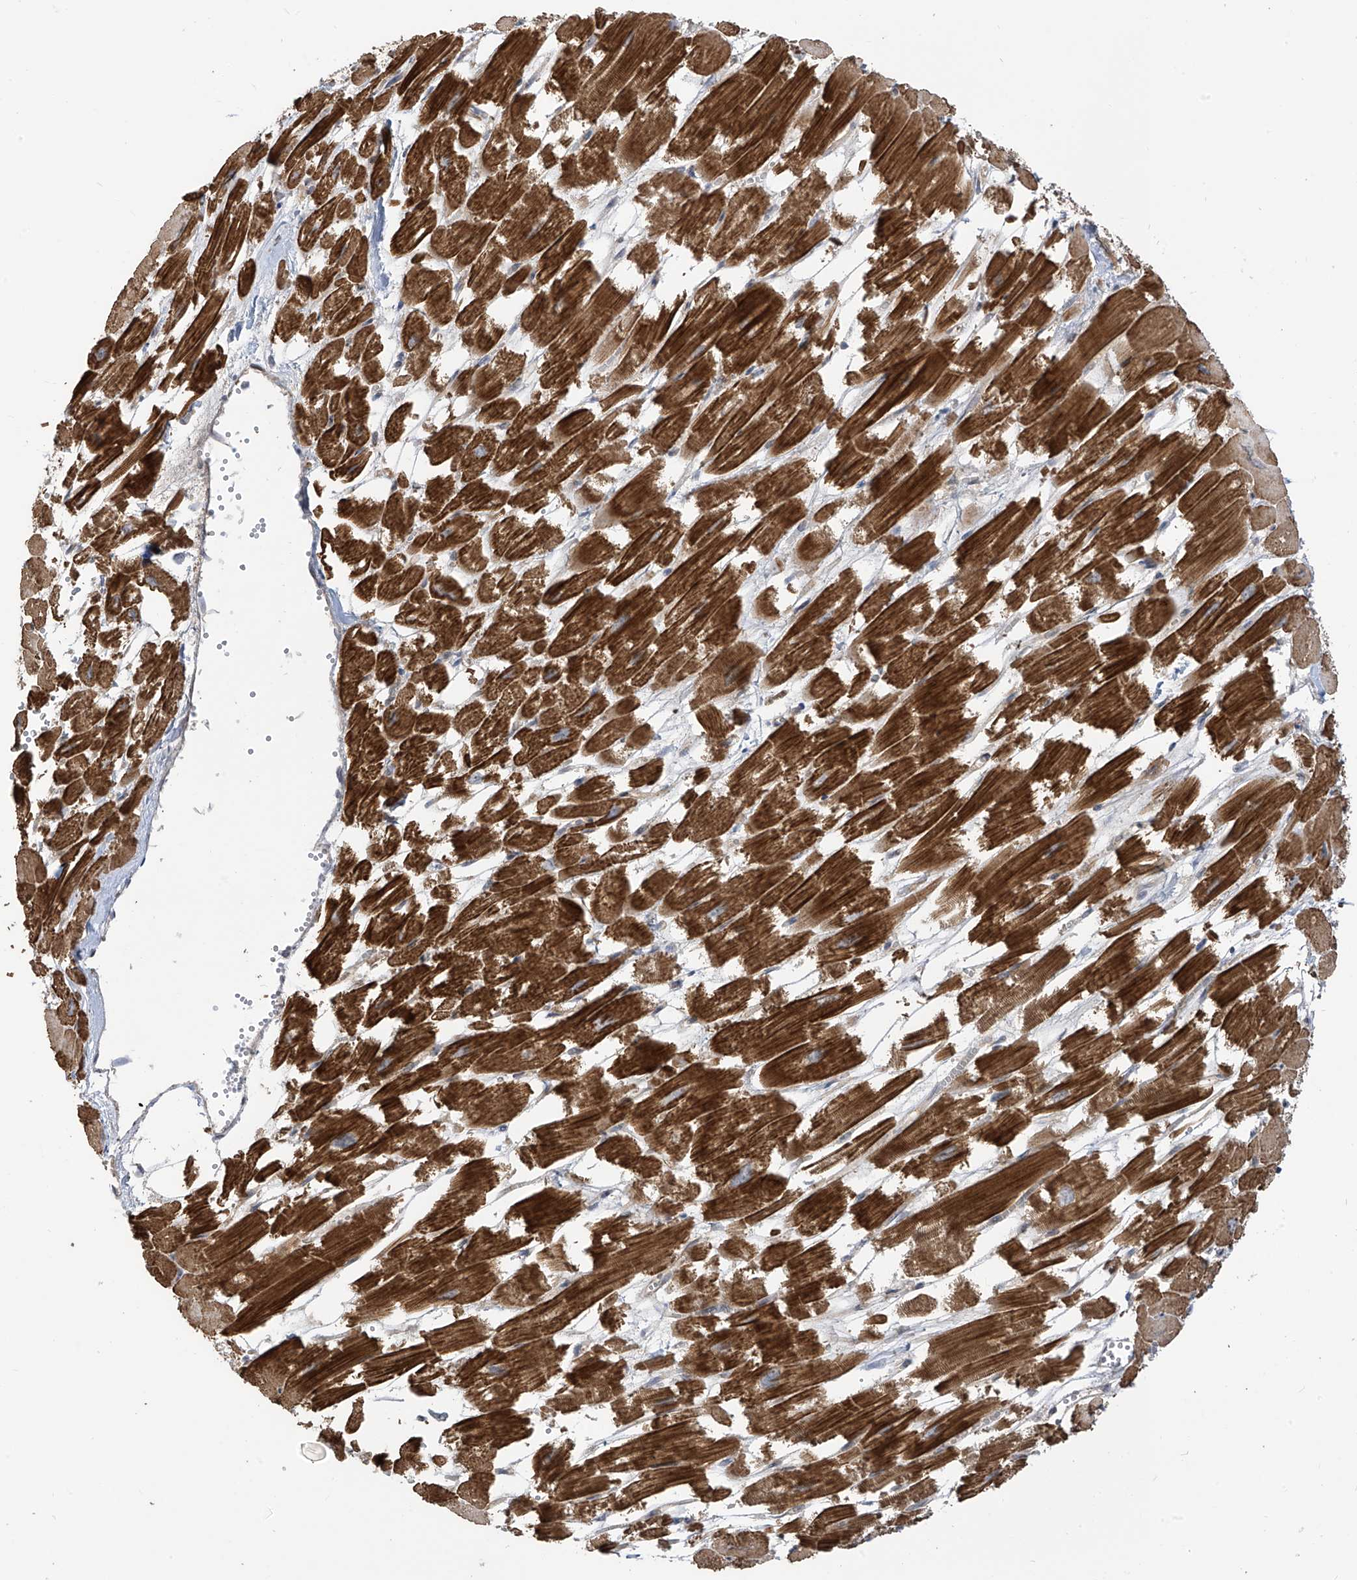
{"staining": {"intensity": "strong", "quantity": ">75%", "location": "cytoplasmic/membranous"}, "tissue": "heart muscle", "cell_type": "Cardiomyocytes", "image_type": "normal", "snomed": [{"axis": "morphology", "description": "Normal tissue, NOS"}, {"axis": "topography", "description": "Heart"}], "caption": "This image demonstrates benign heart muscle stained with IHC to label a protein in brown. The cytoplasmic/membranous of cardiomyocytes show strong positivity for the protein. Nuclei are counter-stained blue.", "gene": "ATAD2B", "patient": {"sex": "male", "age": 54}}